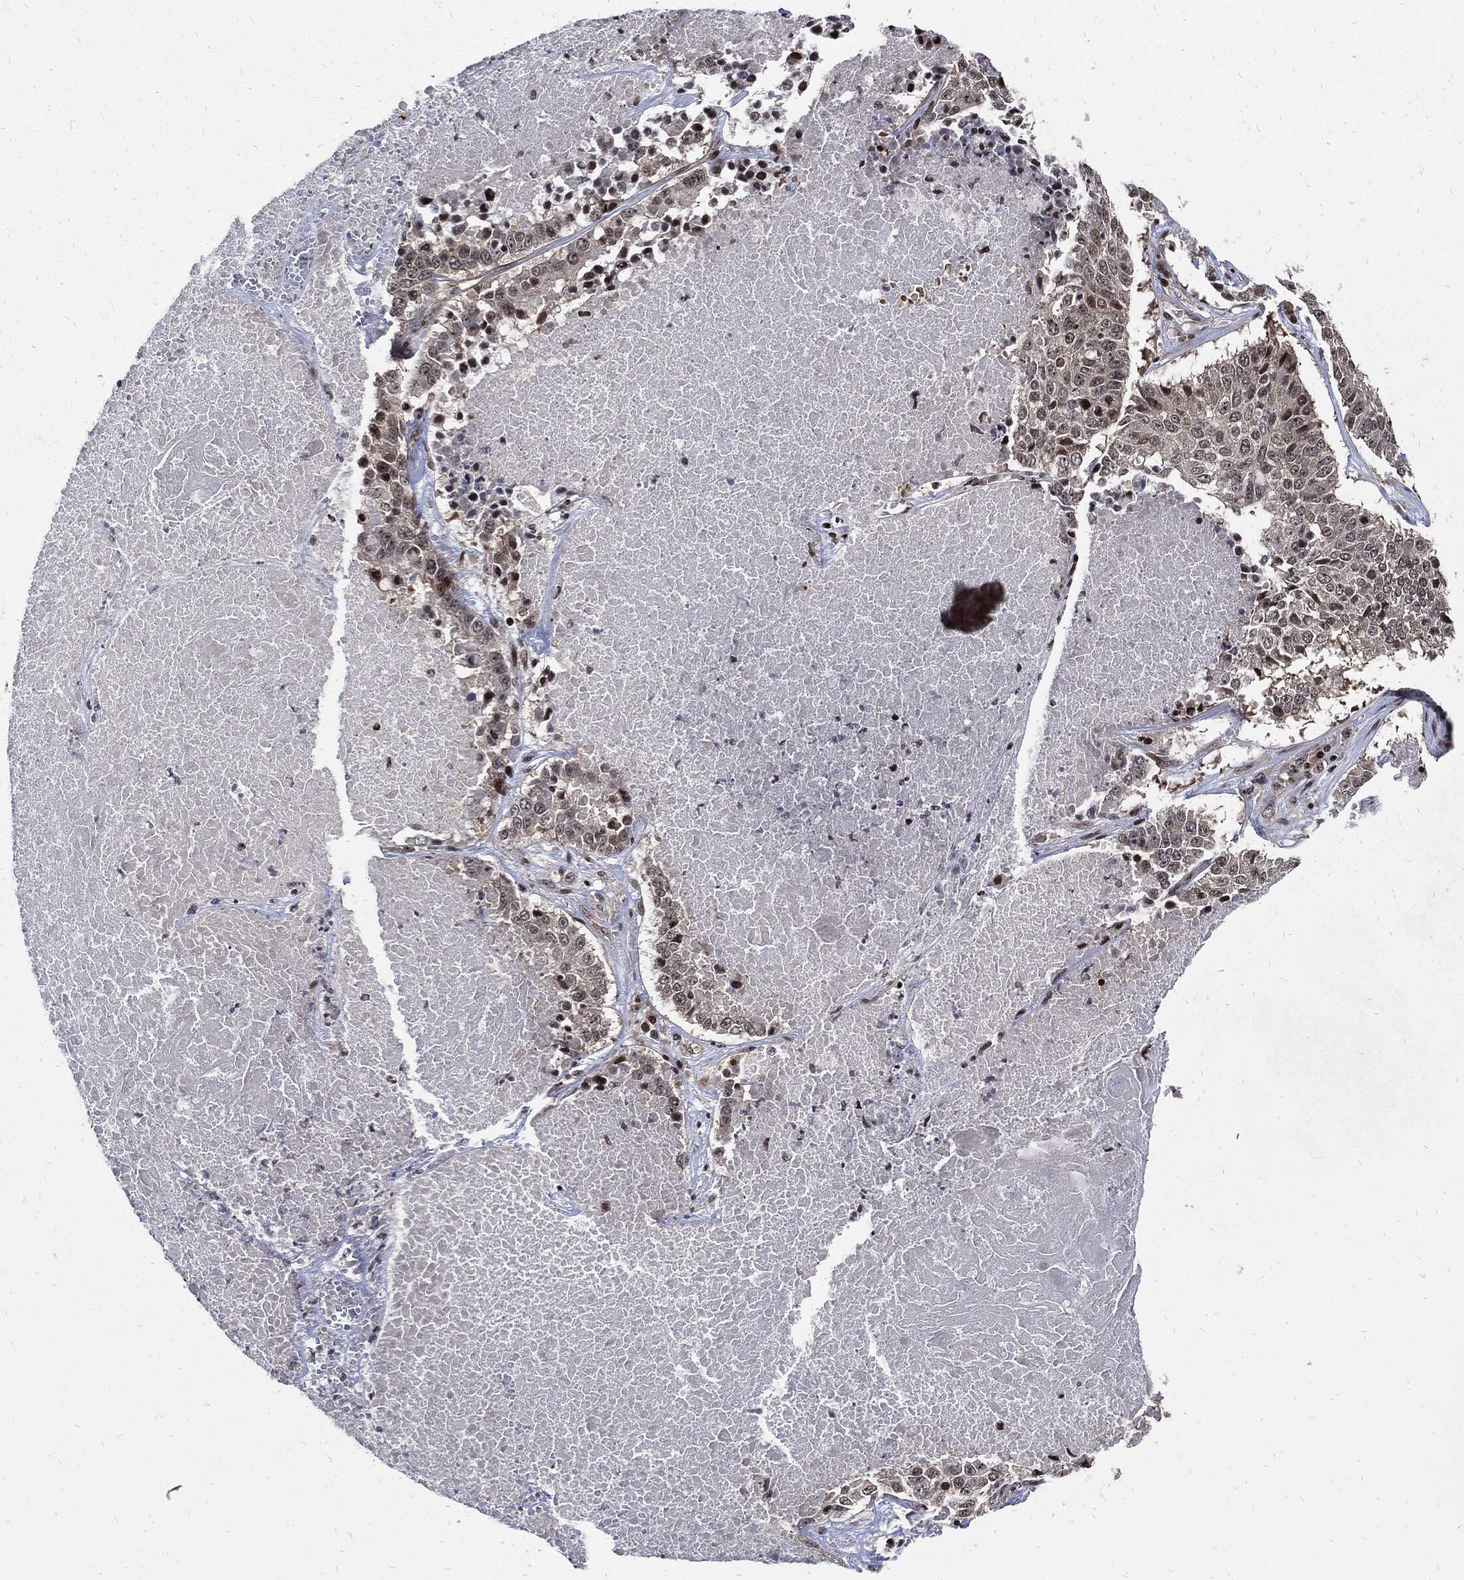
{"staining": {"intensity": "negative", "quantity": "none", "location": "none"}, "tissue": "lung cancer", "cell_type": "Tumor cells", "image_type": "cancer", "snomed": [{"axis": "morphology", "description": "Squamous cell carcinoma, NOS"}, {"axis": "topography", "description": "Lung"}], "caption": "IHC micrograph of neoplastic tissue: squamous cell carcinoma (lung) stained with DAB reveals no significant protein expression in tumor cells.", "gene": "ZNF775", "patient": {"sex": "male", "age": 64}}